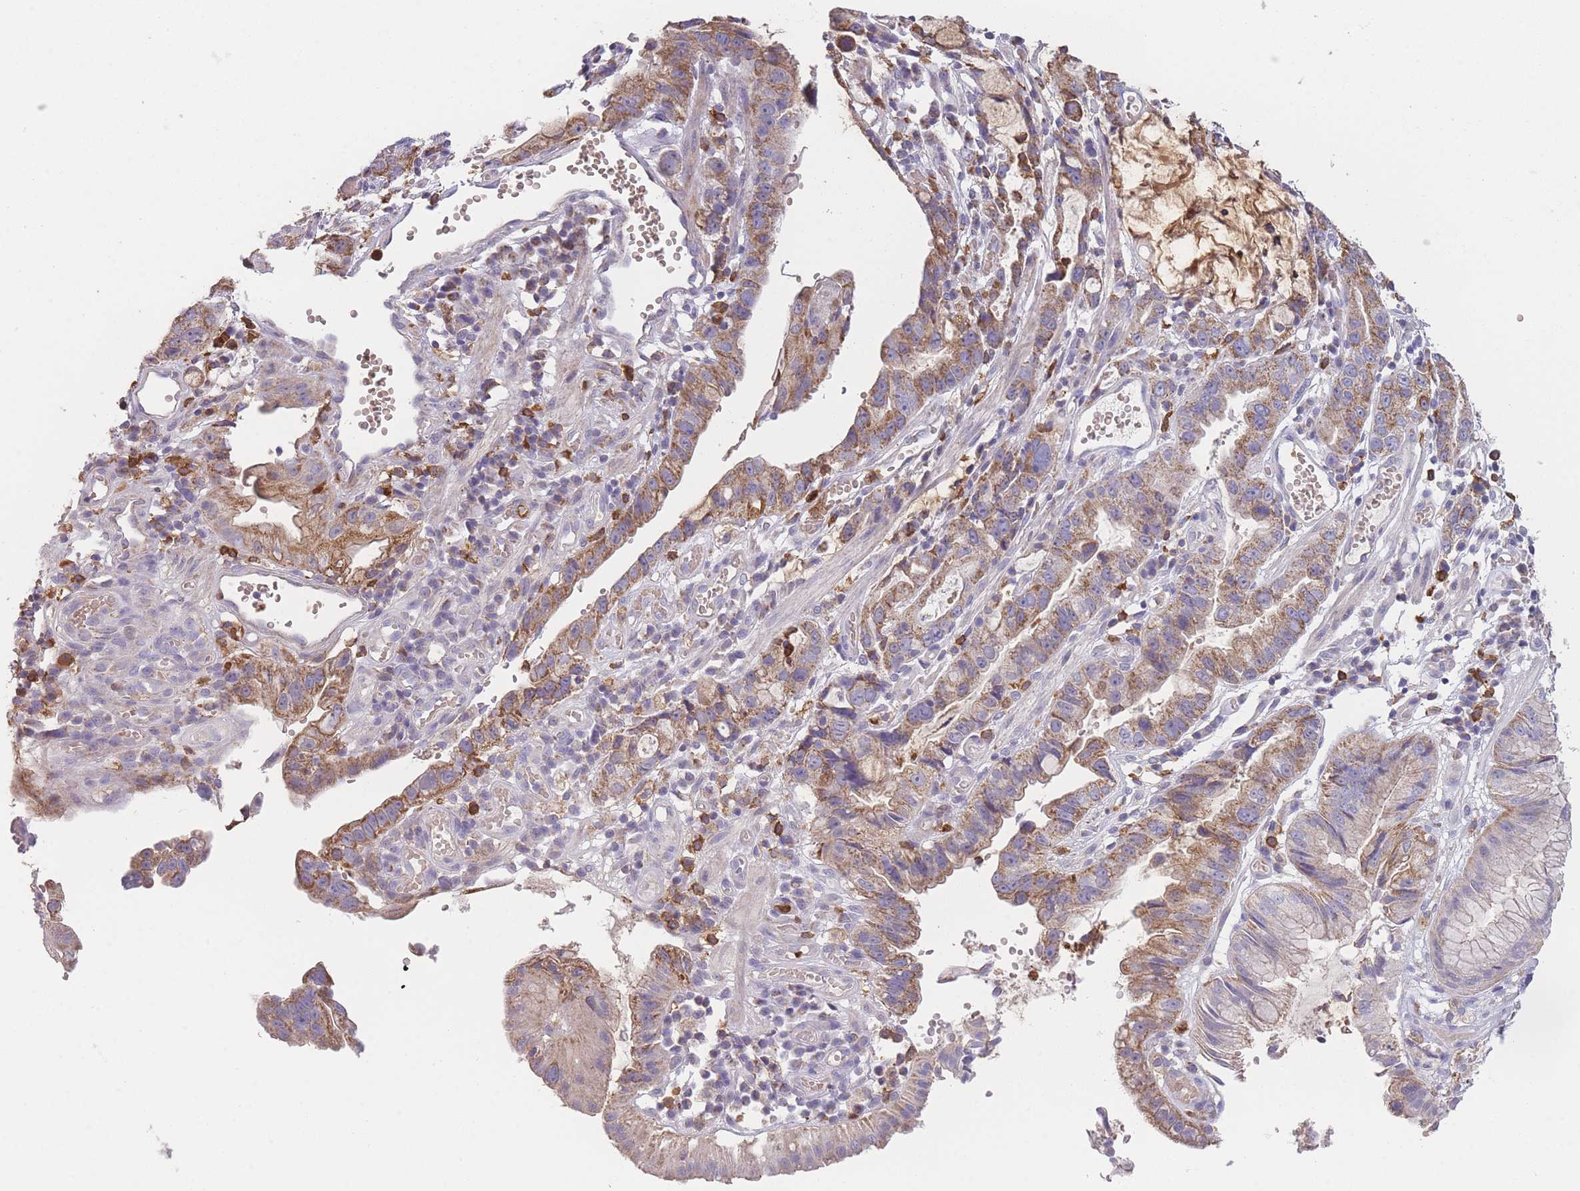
{"staining": {"intensity": "moderate", "quantity": ">75%", "location": "cytoplasmic/membranous"}, "tissue": "stomach cancer", "cell_type": "Tumor cells", "image_type": "cancer", "snomed": [{"axis": "morphology", "description": "Adenocarcinoma, NOS"}, {"axis": "topography", "description": "Stomach"}], "caption": "Stomach adenocarcinoma tissue exhibits moderate cytoplasmic/membranous expression in approximately >75% of tumor cells, visualized by immunohistochemistry. (DAB (3,3'-diaminobenzidine) IHC, brown staining for protein, blue staining for nuclei).", "gene": "PRAM1", "patient": {"sex": "male", "age": 55}}